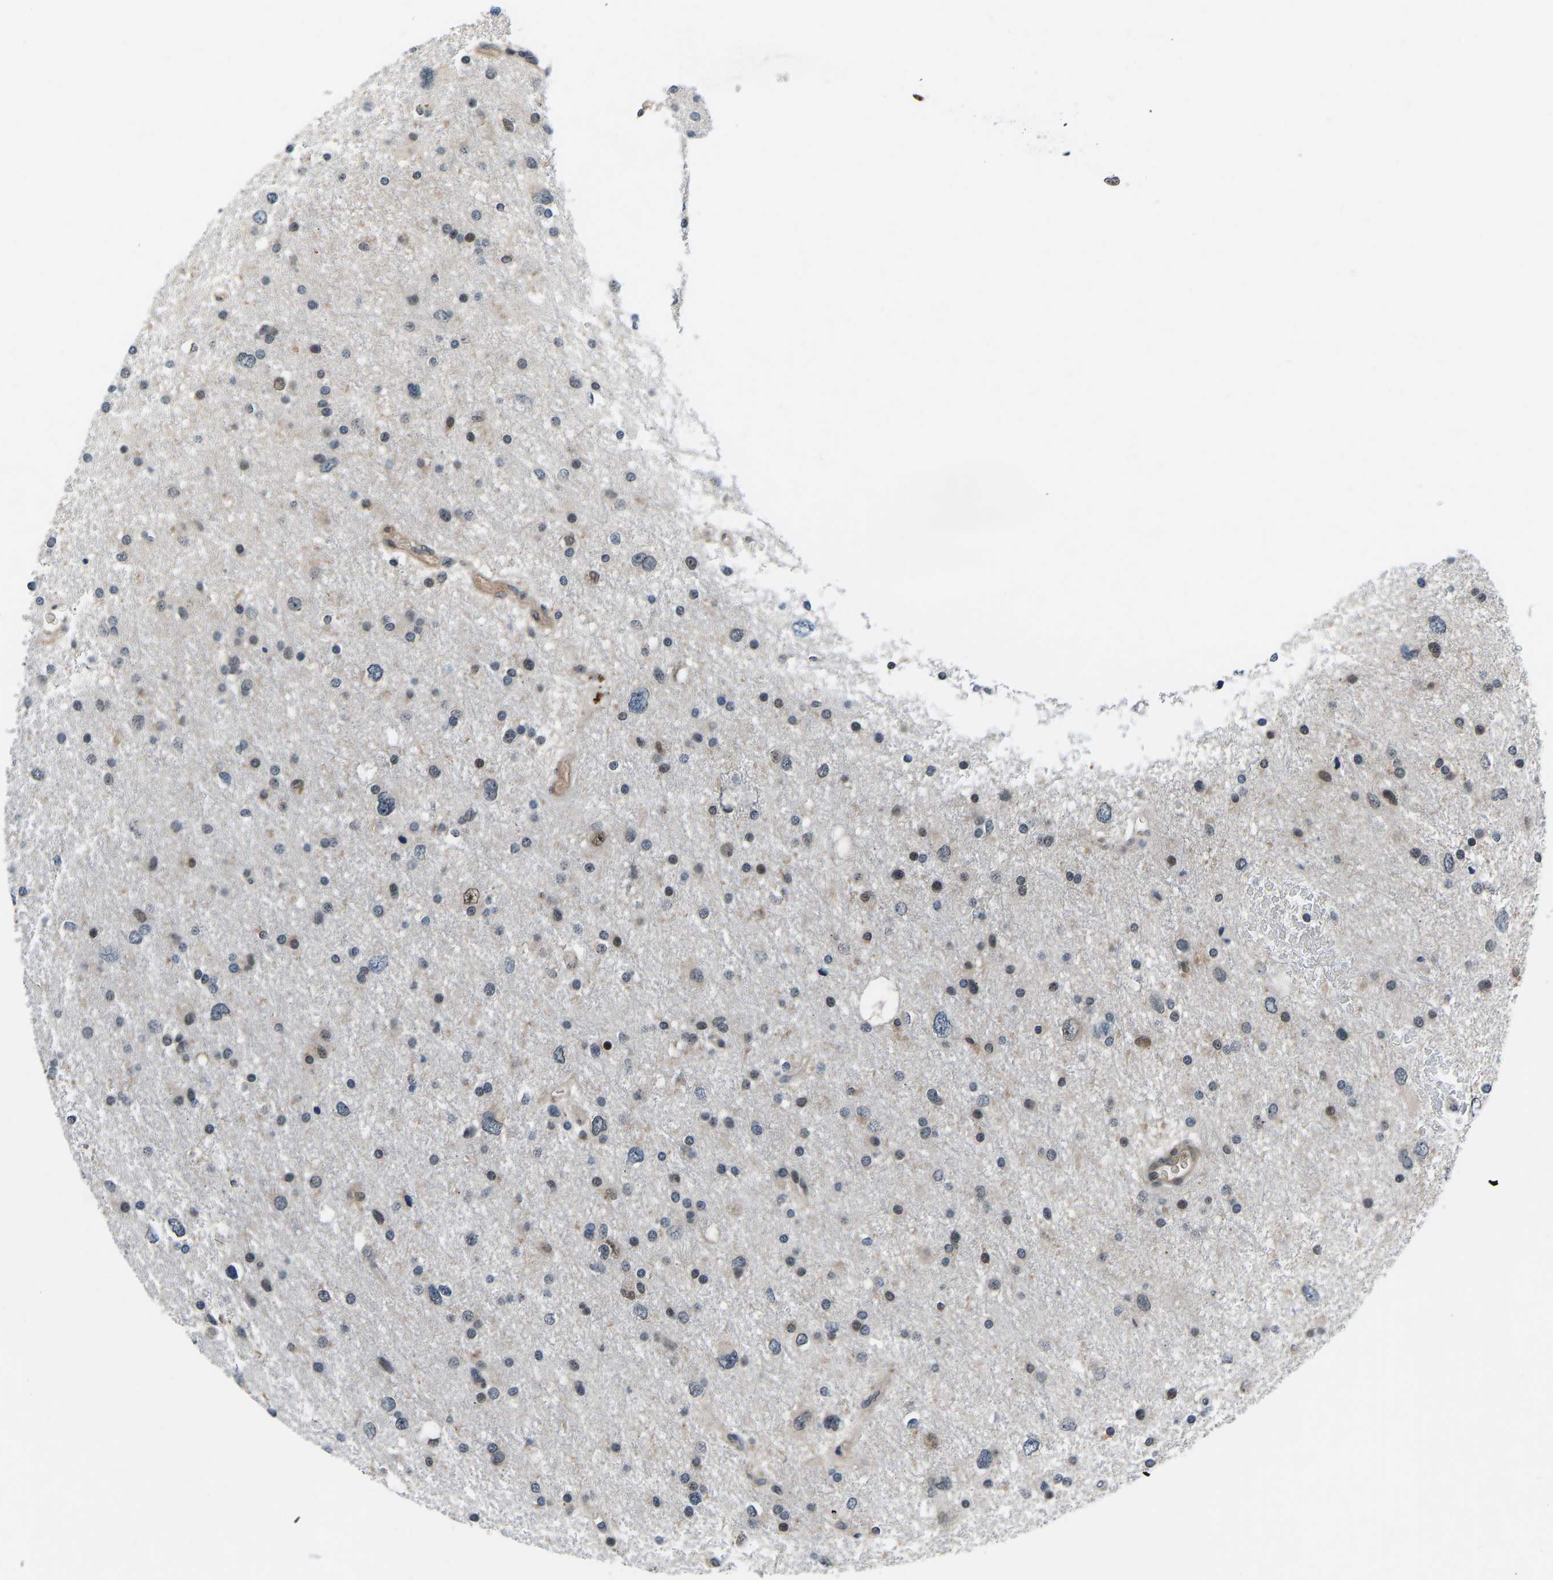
{"staining": {"intensity": "moderate", "quantity": "25%-75%", "location": "nuclear"}, "tissue": "glioma", "cell_type": "Tumor cells", "image_type": "cancer", "snomed": [{"axis": "morphology", "description": "Glioma, malignant, Low grade"}, {"axis": "topography", "description": "Brain"}], "caption": "Glioma was stained to show a protein in brown. There is medium levels of moderate nuclear staining in approximately 25%-75% of tumor cells.", "gene": "RLIM", "patient": {"sex": "female", "age": 37}}